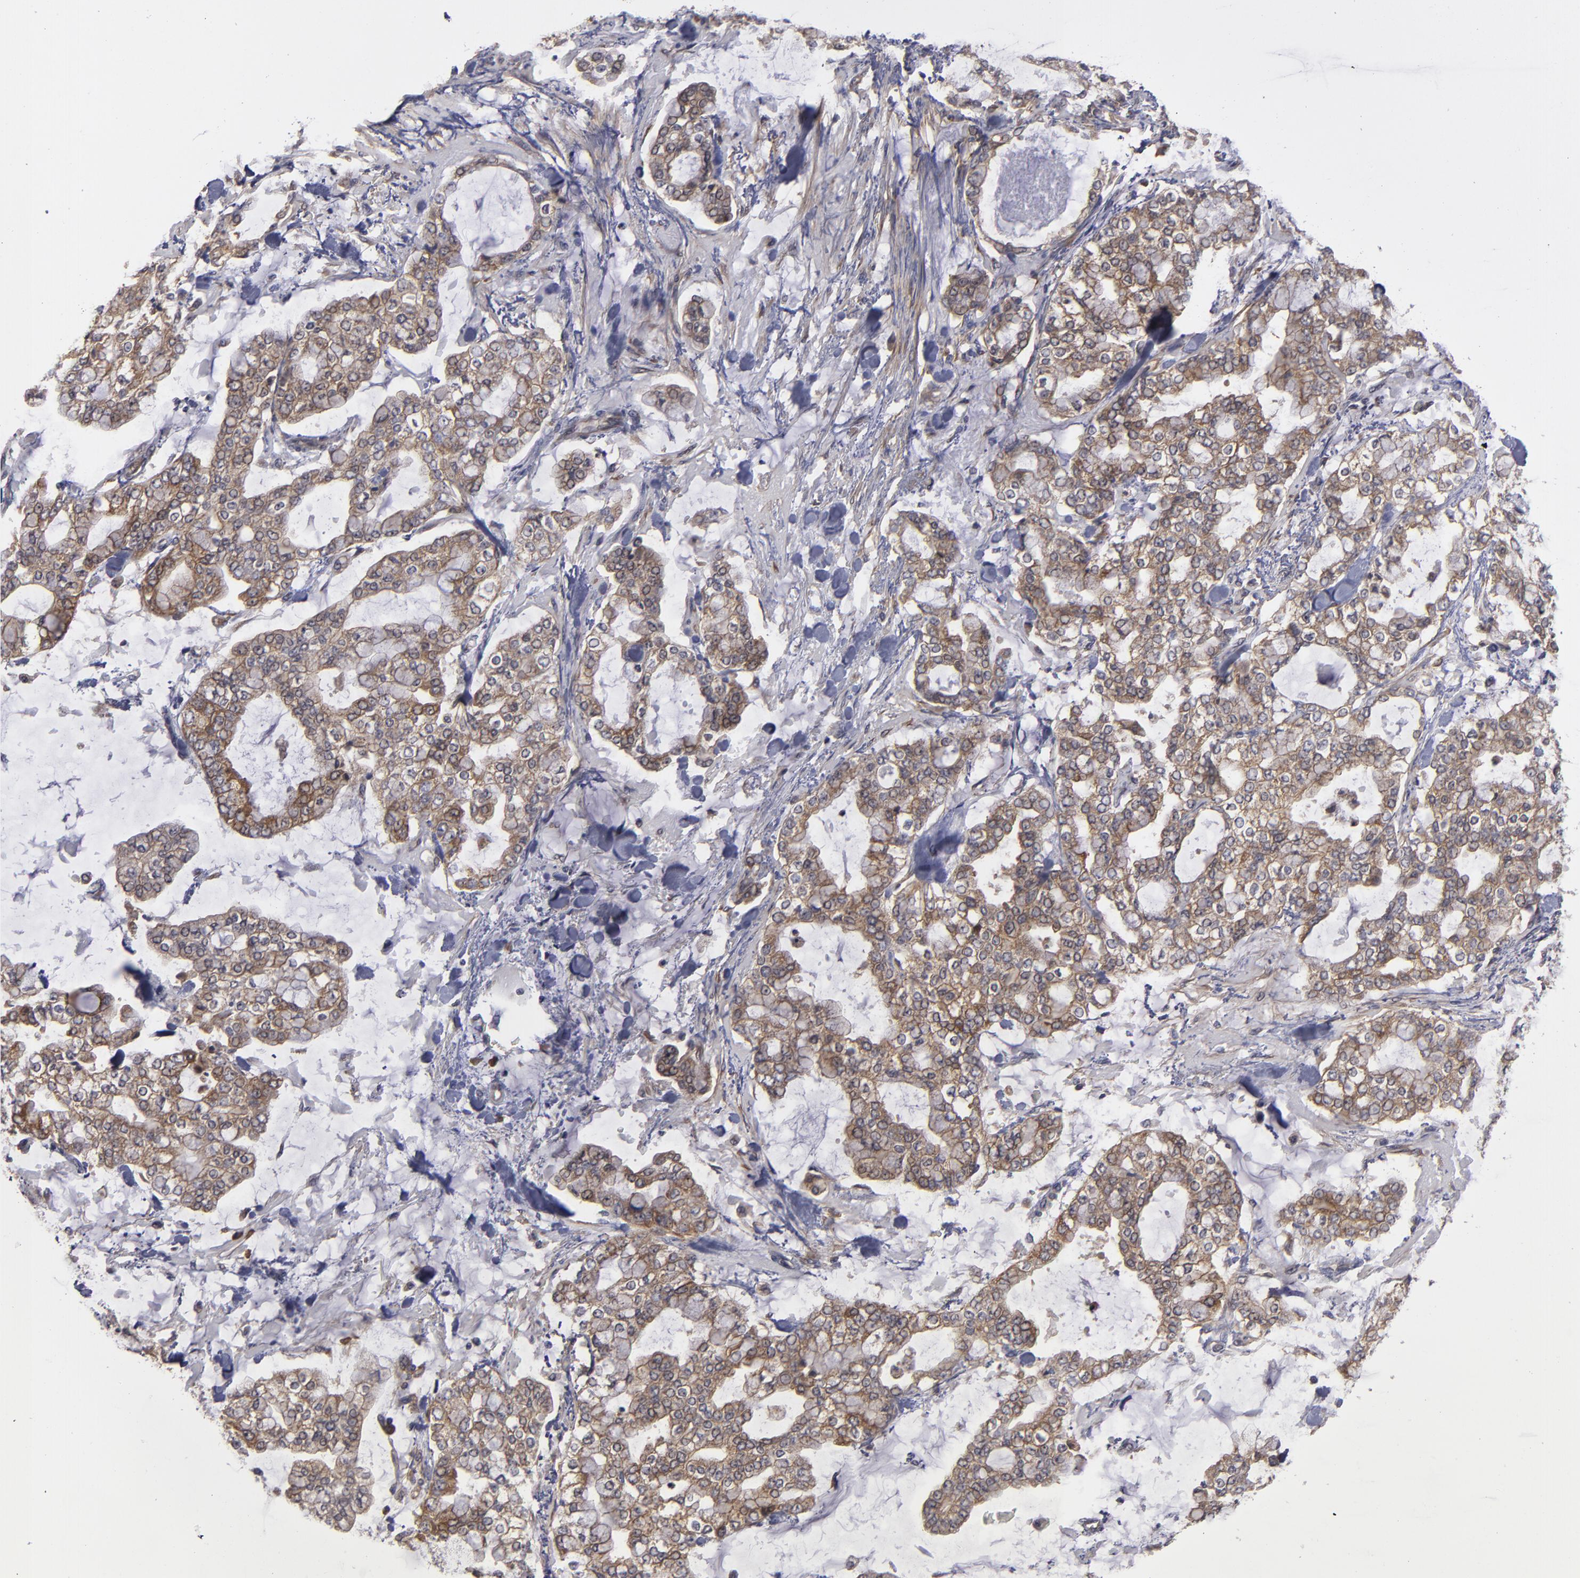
{"staining": {"intensity": "moderate", "quantity": ">75%", "location": "cytoplasmic/membranous"}, "tissue": "stomach cancer", "cell_type": "Tumor cells", "image_type": "cancer", "snomed": [{"axis": "morphology", "description": "Normal tissue, NOS"}, {"axis": "morphology", "description": "Adenocarcinoma, NOS"}, {"axis": "topography", "description": "Stomach, upper"}, {"axis": "topography", "description": "Stomach"}], "caption": "Approximately >75% of tumor cells in human stomach cancer show moderate cytoplasmic/membranous protein positivity as visualized by brown immunohistochemical staining.", "gene": "BMP6", "patient": {"sex": "male", "age": 76}}